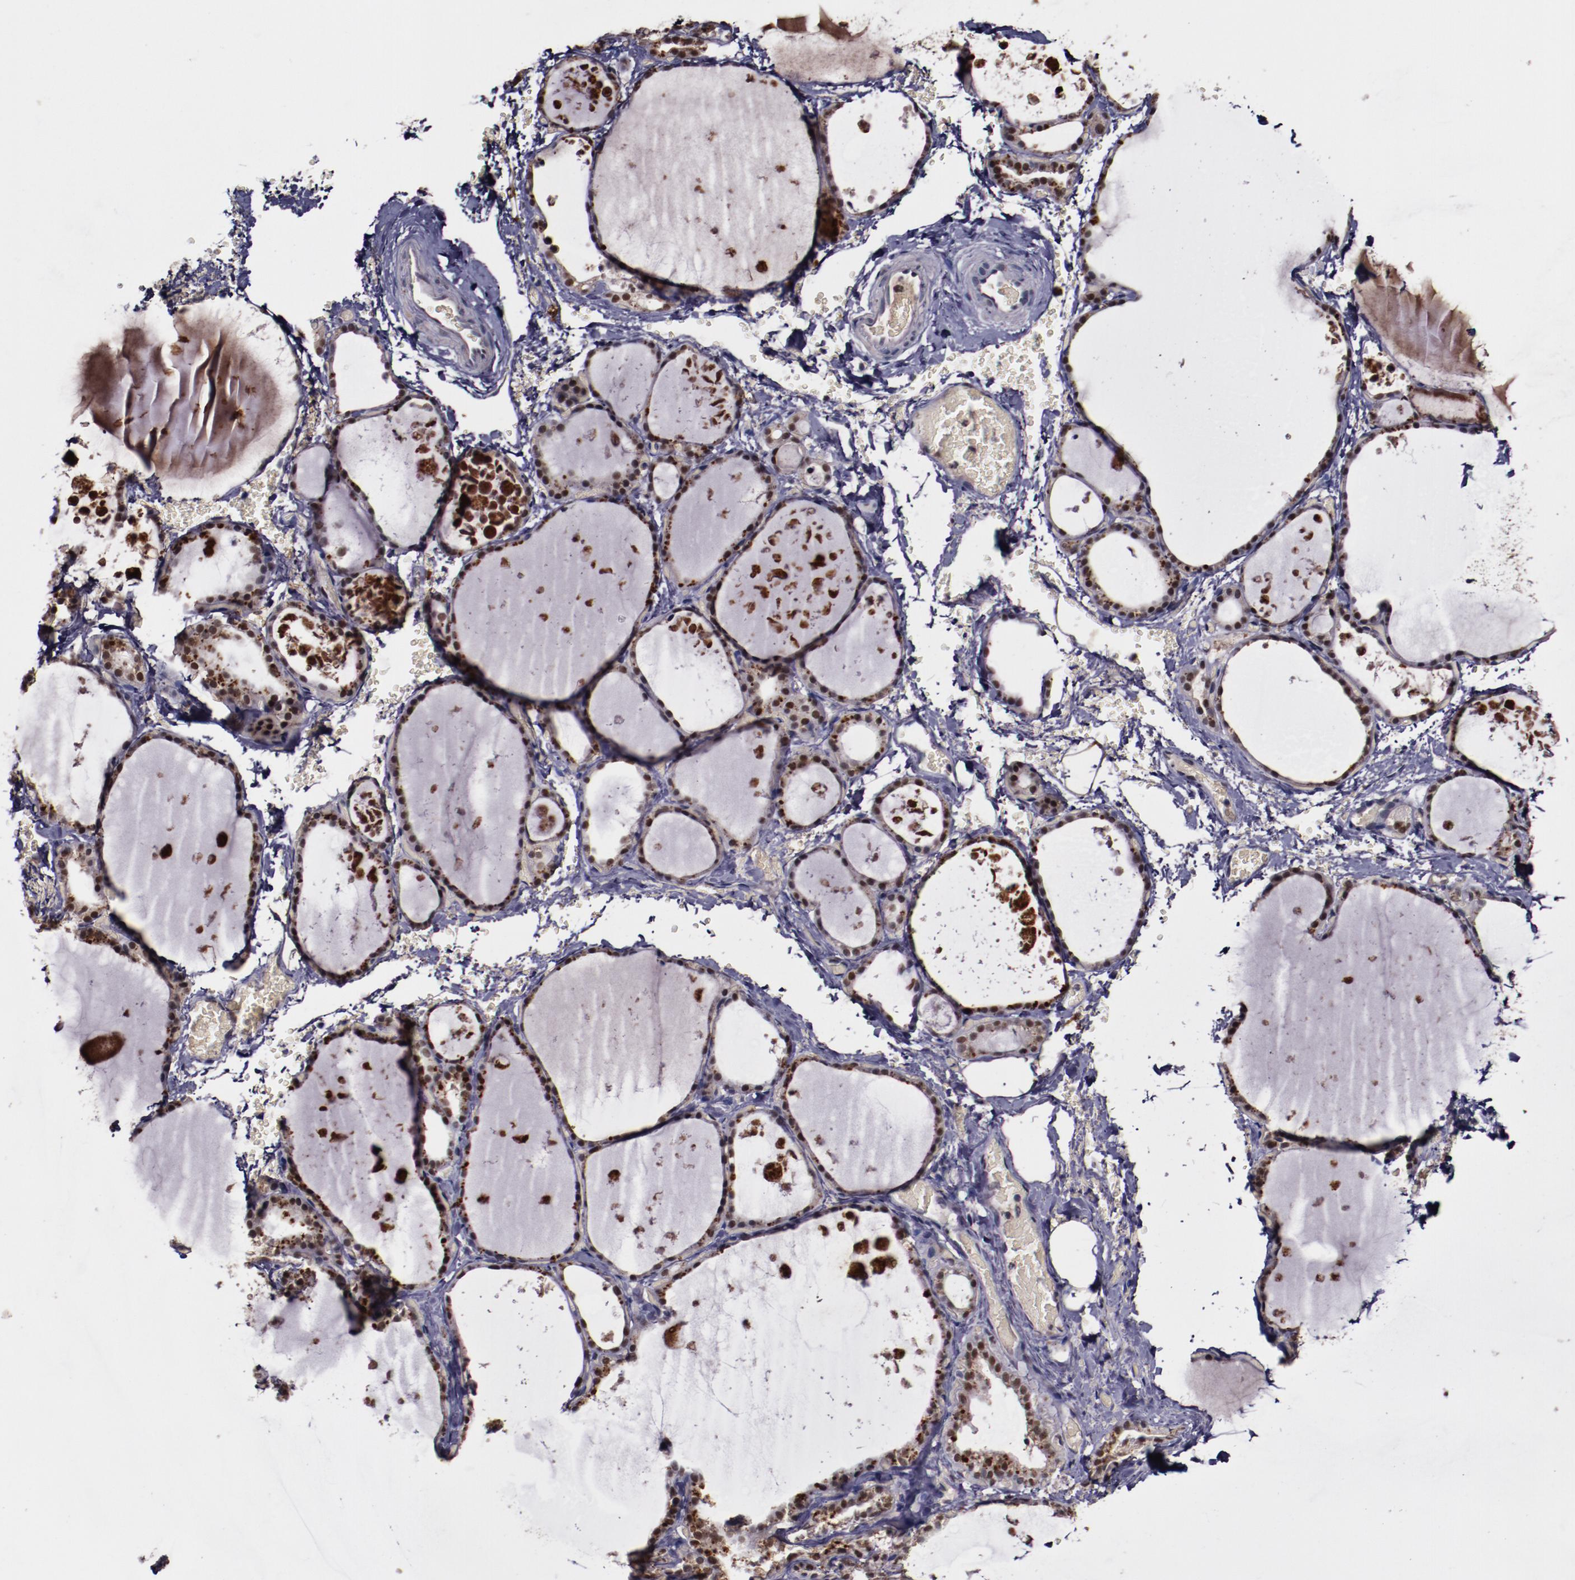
{"staining": {"intensity": "moderate", "quantity": ">75%", "location": "nuclear"}, "tissue": "thyroid gland", "cell_type": "Glandular cells", "image_type": "normal", "snomed": [{"axis": "morphology", "description": "Normal tissue, NOS"}, {"axis": "topography", "description": "Thyroid gland"}], "caption": "DAB immunohistochemical staining of normal thyroid gland demonstrates moderate nuclear protein positivity in approximately >75% of glandular cells.", "gene": "CHEK2", "patient": {"sex": "male", "age": 61}}